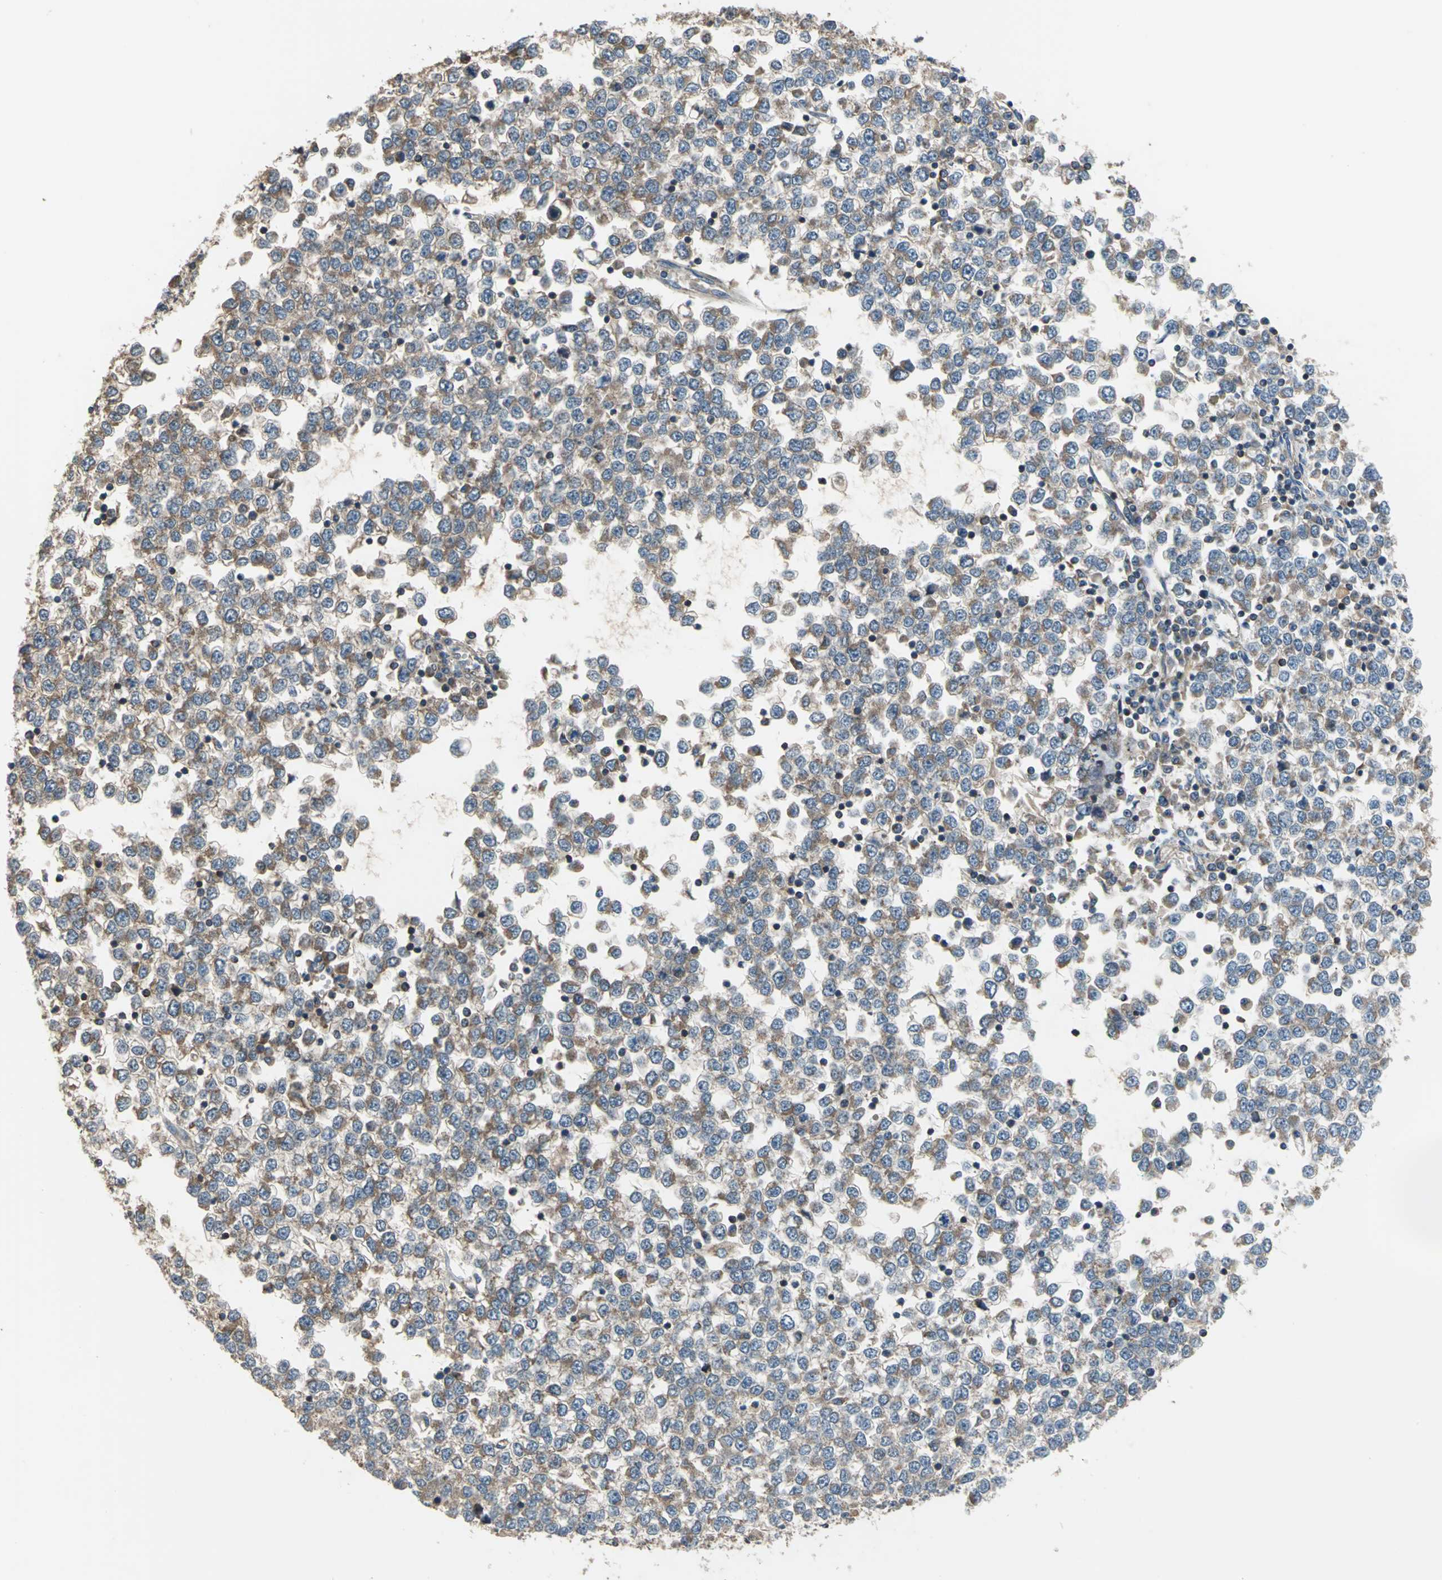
{"staining": {"intensity": "moderate", "quantity": ">75%", "location": "cytoplasmic/membranous"}, "tissue": "testis cancer", "cell_type": "Tumor cells", "image_type": "cancer", "snomed": [{"axis": "morphology", "description": "Seminoma, NOS"}, {"axis": "topography", "description": "Testis"}], "caption": "Seminoma (testis) was stained to show a protein in brown. There is medium levels of moderate cytoplasmic/membranous expression in about >75% of tumor cells. (DAB = brown stain, brightfield microscopy at high magnification).", "gene": "TRAK1", "patient": {"sex": "male", "age": 65}}